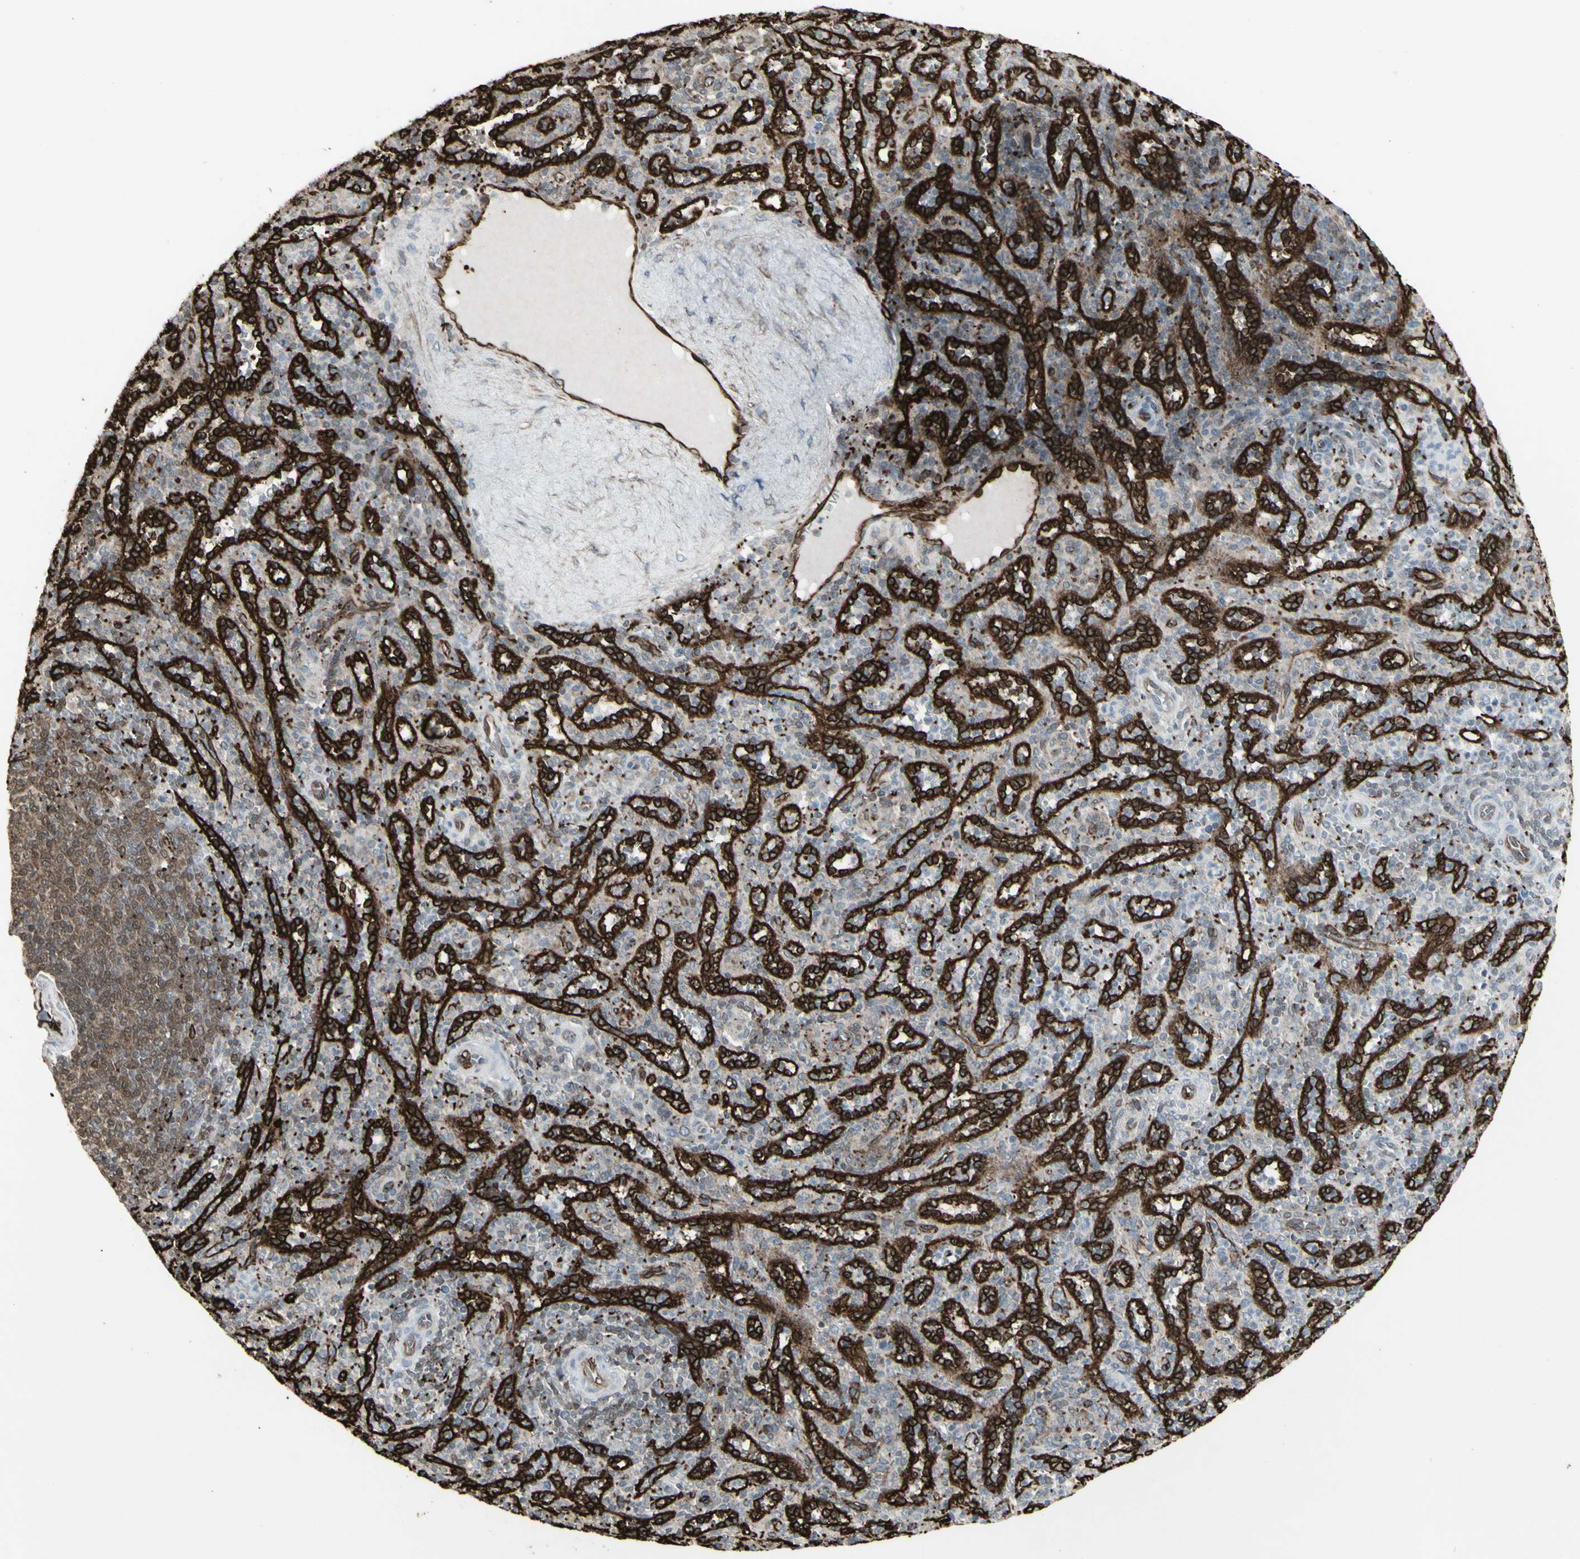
{"staining": {"intensity": "weak", "quantity": "25%-75%", "location": "cytoplasmic/membranous"}, "tissue": "spleen", "cell_type": "Cells in red pulp", "image_type": "normal", "snomed": [{"axis": "morphology", "description": "Normal tissue, NOS"}, {"axis": "topography", "description": "Spleen"}], "caption": "IHC photomicrograph of normal spleen stained for a protein (brown), which exhibits low levels of weak cytoplasmic/membranous staining in approximately 25%-75% of cells in red pulp.", "gene": "DTX3L", "patient": {"sex": "male", "age": 36}}